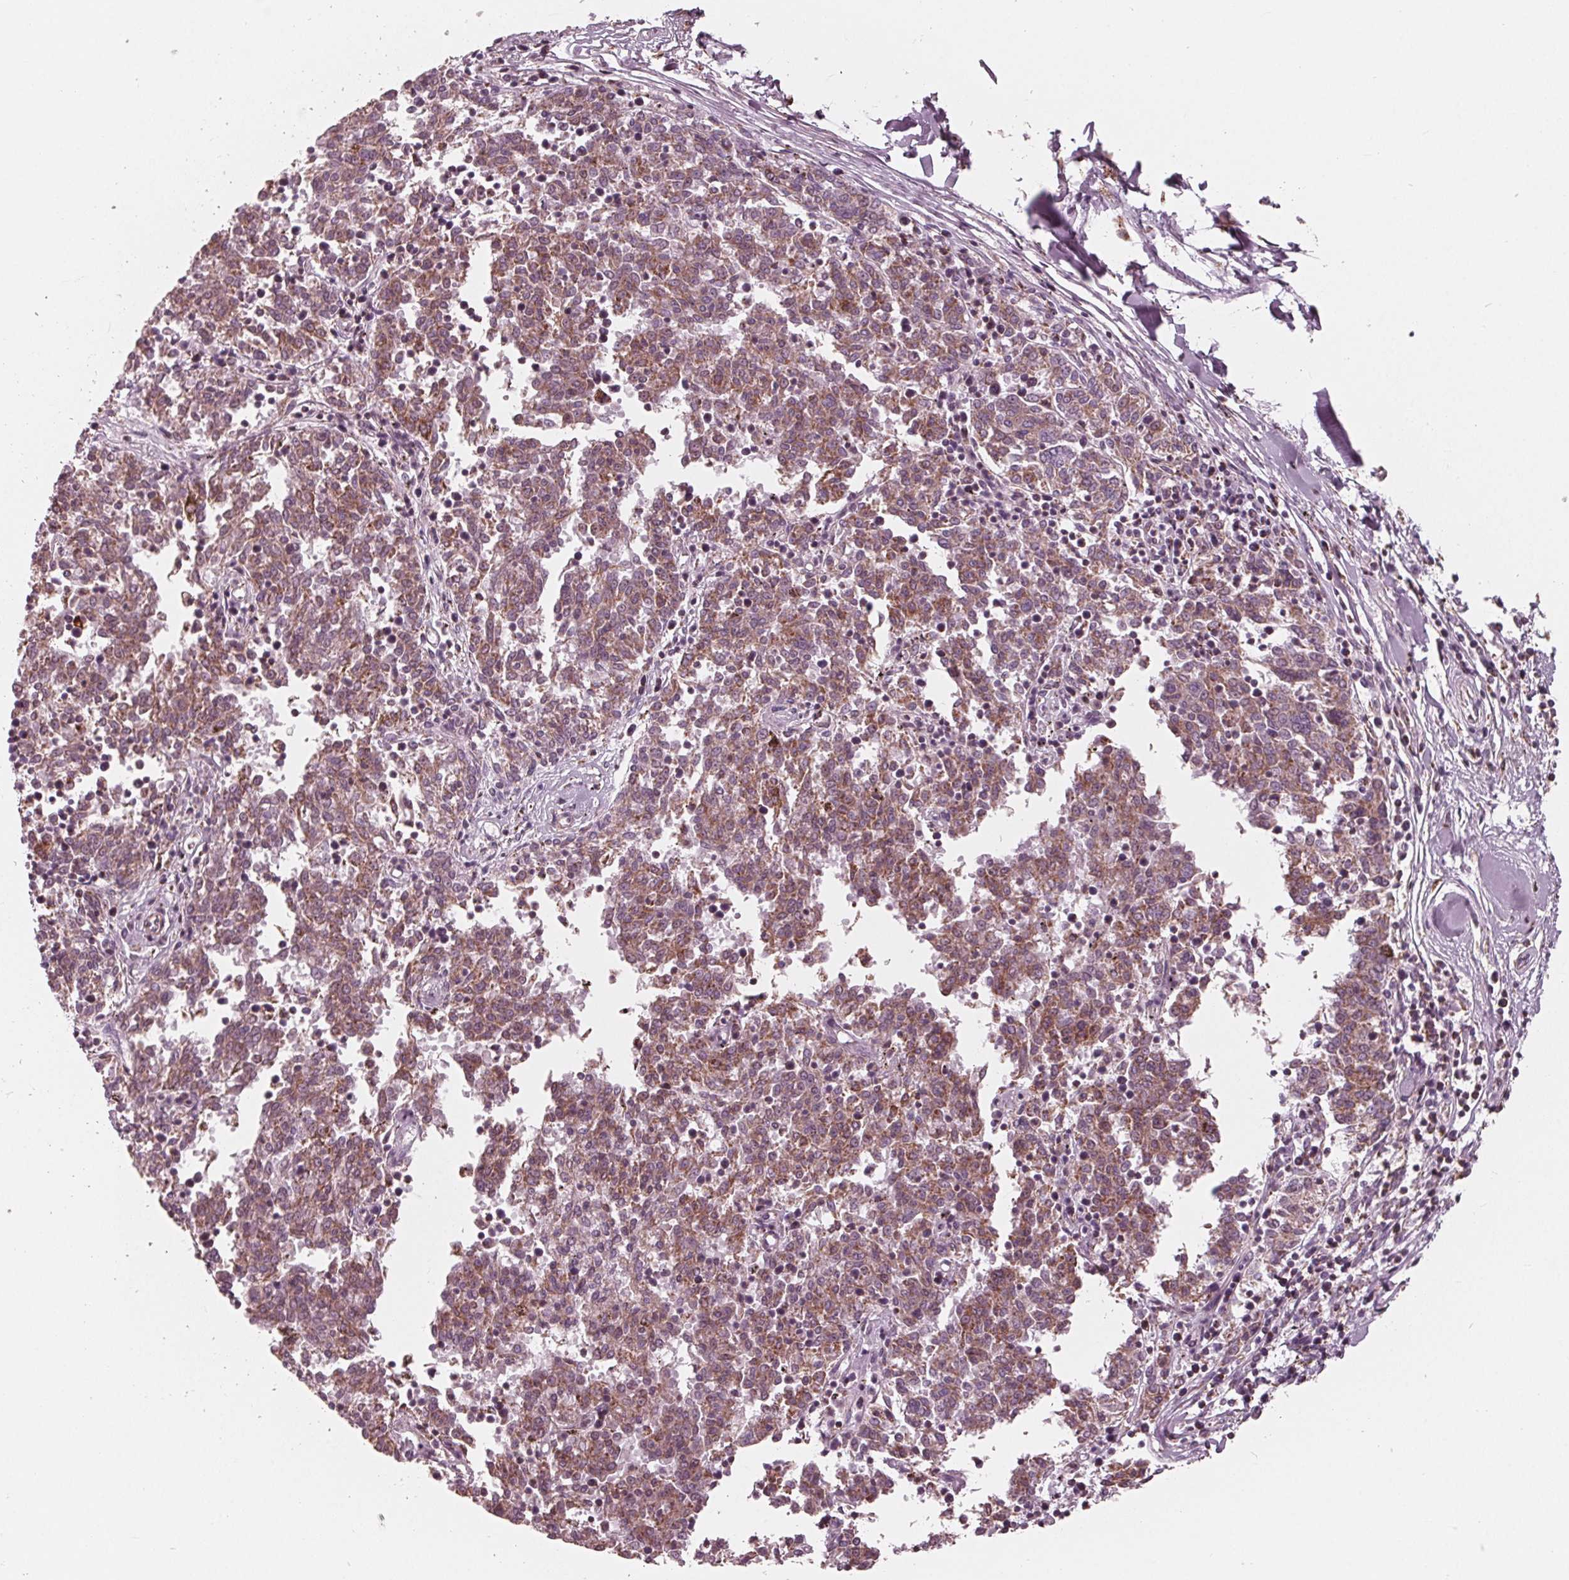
{"staining": {"intensity": "moderate", "quantity": ">75%", "location": "cytoplasmic/membranous"}, "tissue": "melanoma", "cell_type": "Tumor cells", "image_type": "cancer", "snomed": [{"axis": "morphology", "description": "Malignant melanoma, NOS"}, {"axis": "topography", "description": "Skin"}], "caption": "Melanoma tissue shows moderate cytoplasmic/membranous staining in about >75% of tumor cells (DAB IHC, brown staining for protein, blue staining for nuclei).", "gene": "DCAF4L2", "patient": {"sex": "female", "age": 72}}